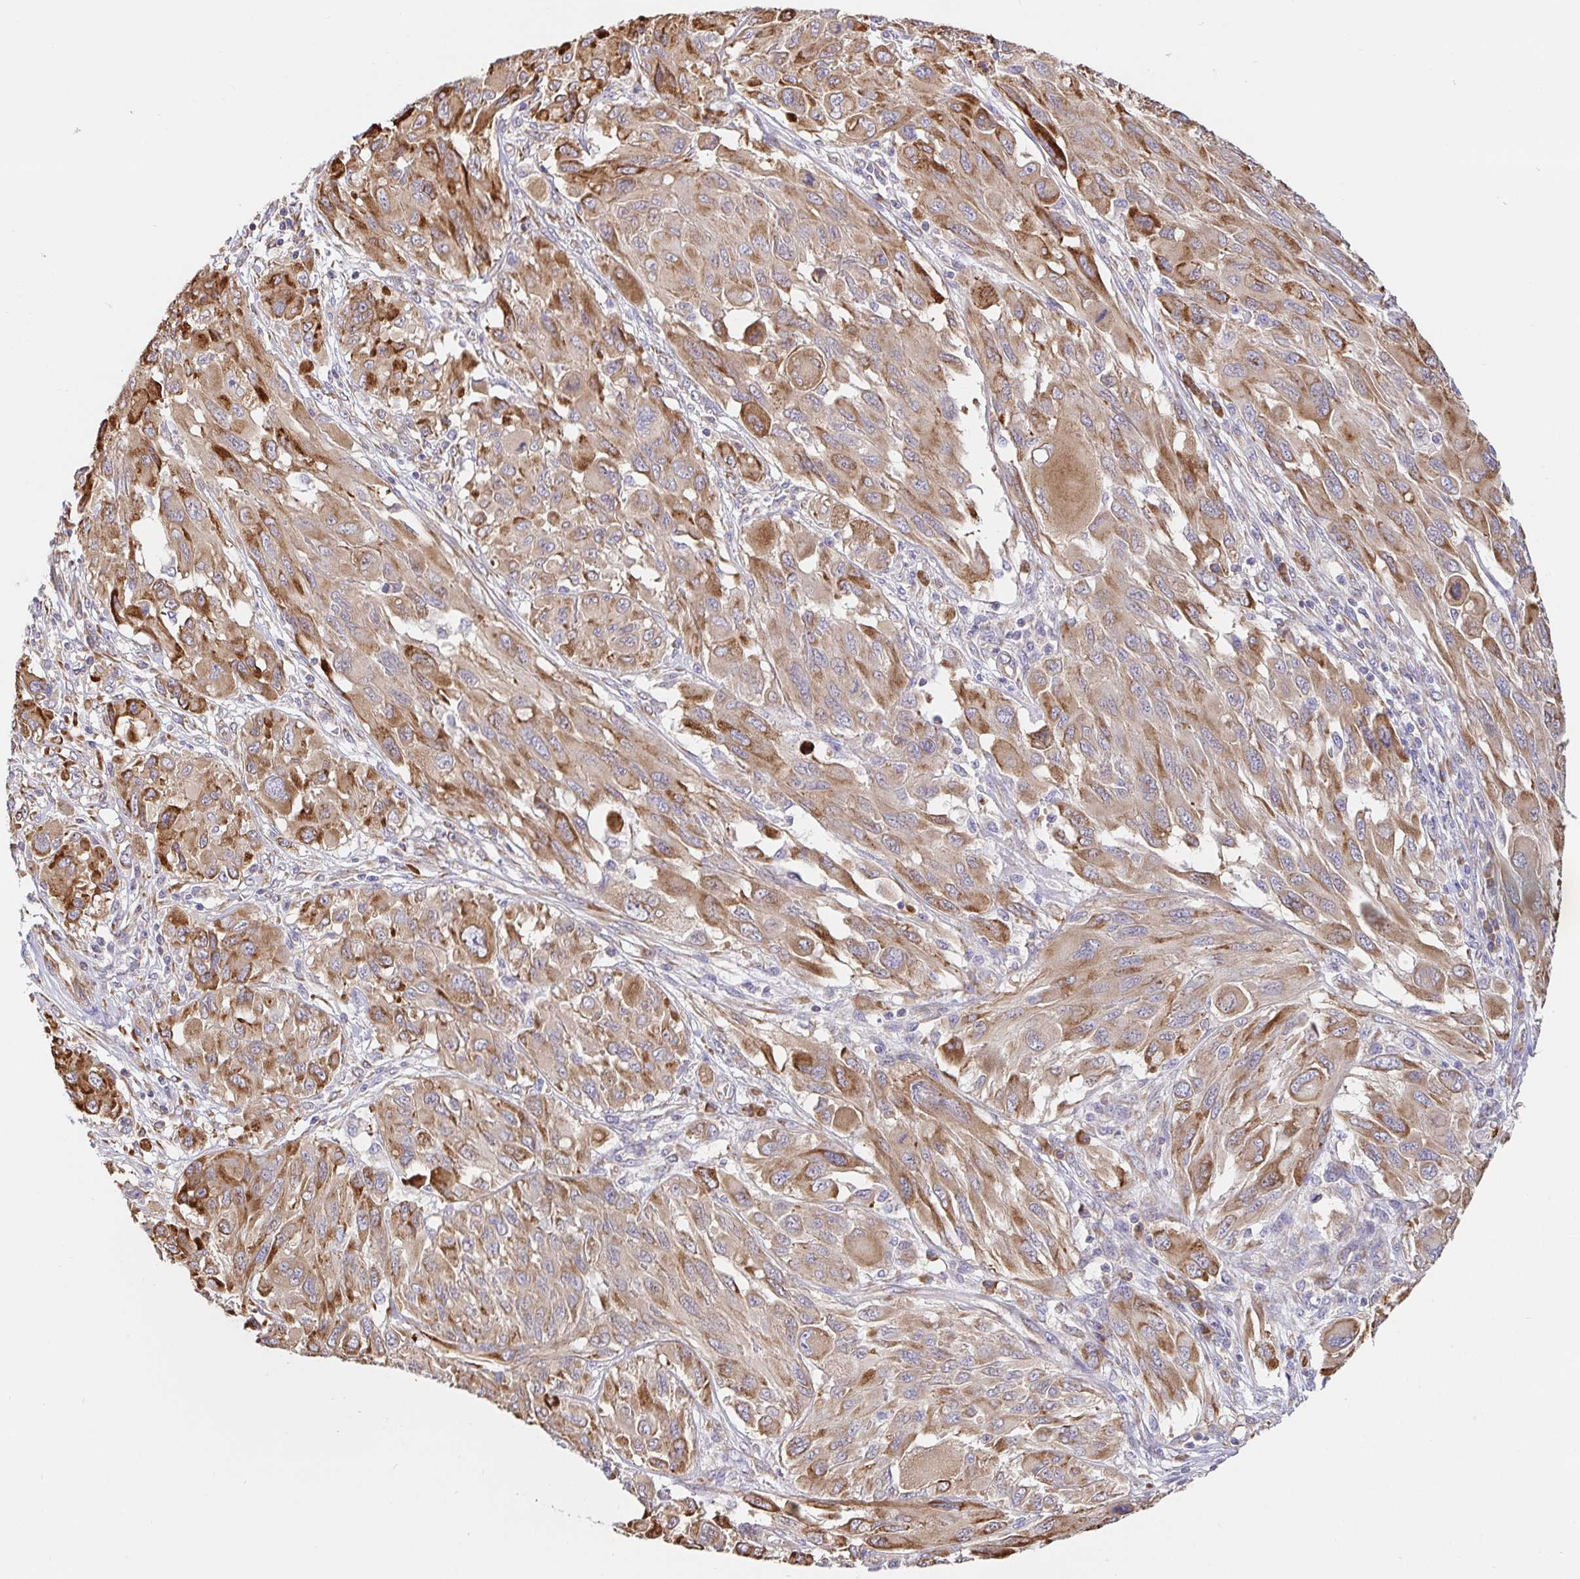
{"staining": {"intensity": "moderate", "quantity": ">75%", "location": "cytoplasmic/membranous"}, "tissue": "melanoma", "cell_type": "Tumor cells", "image_type": "cancer", "snomed": [{"axis": "morphology", "description": "Malignant melanoma, NOS"}, {"axis": "topography", "description": "Skin"}], "caption": "IHC (DAB (3,3'-diaminobenzidine)) staining of melanoma reveals moderate cytoplasmic/membranous protein staining in about >75% of tumor cells. The protein of interest is shown in brown color, while the nuclei are stained blue.", "gene": "PDPK1", "patient": {"sex": "female", "age": 91}}